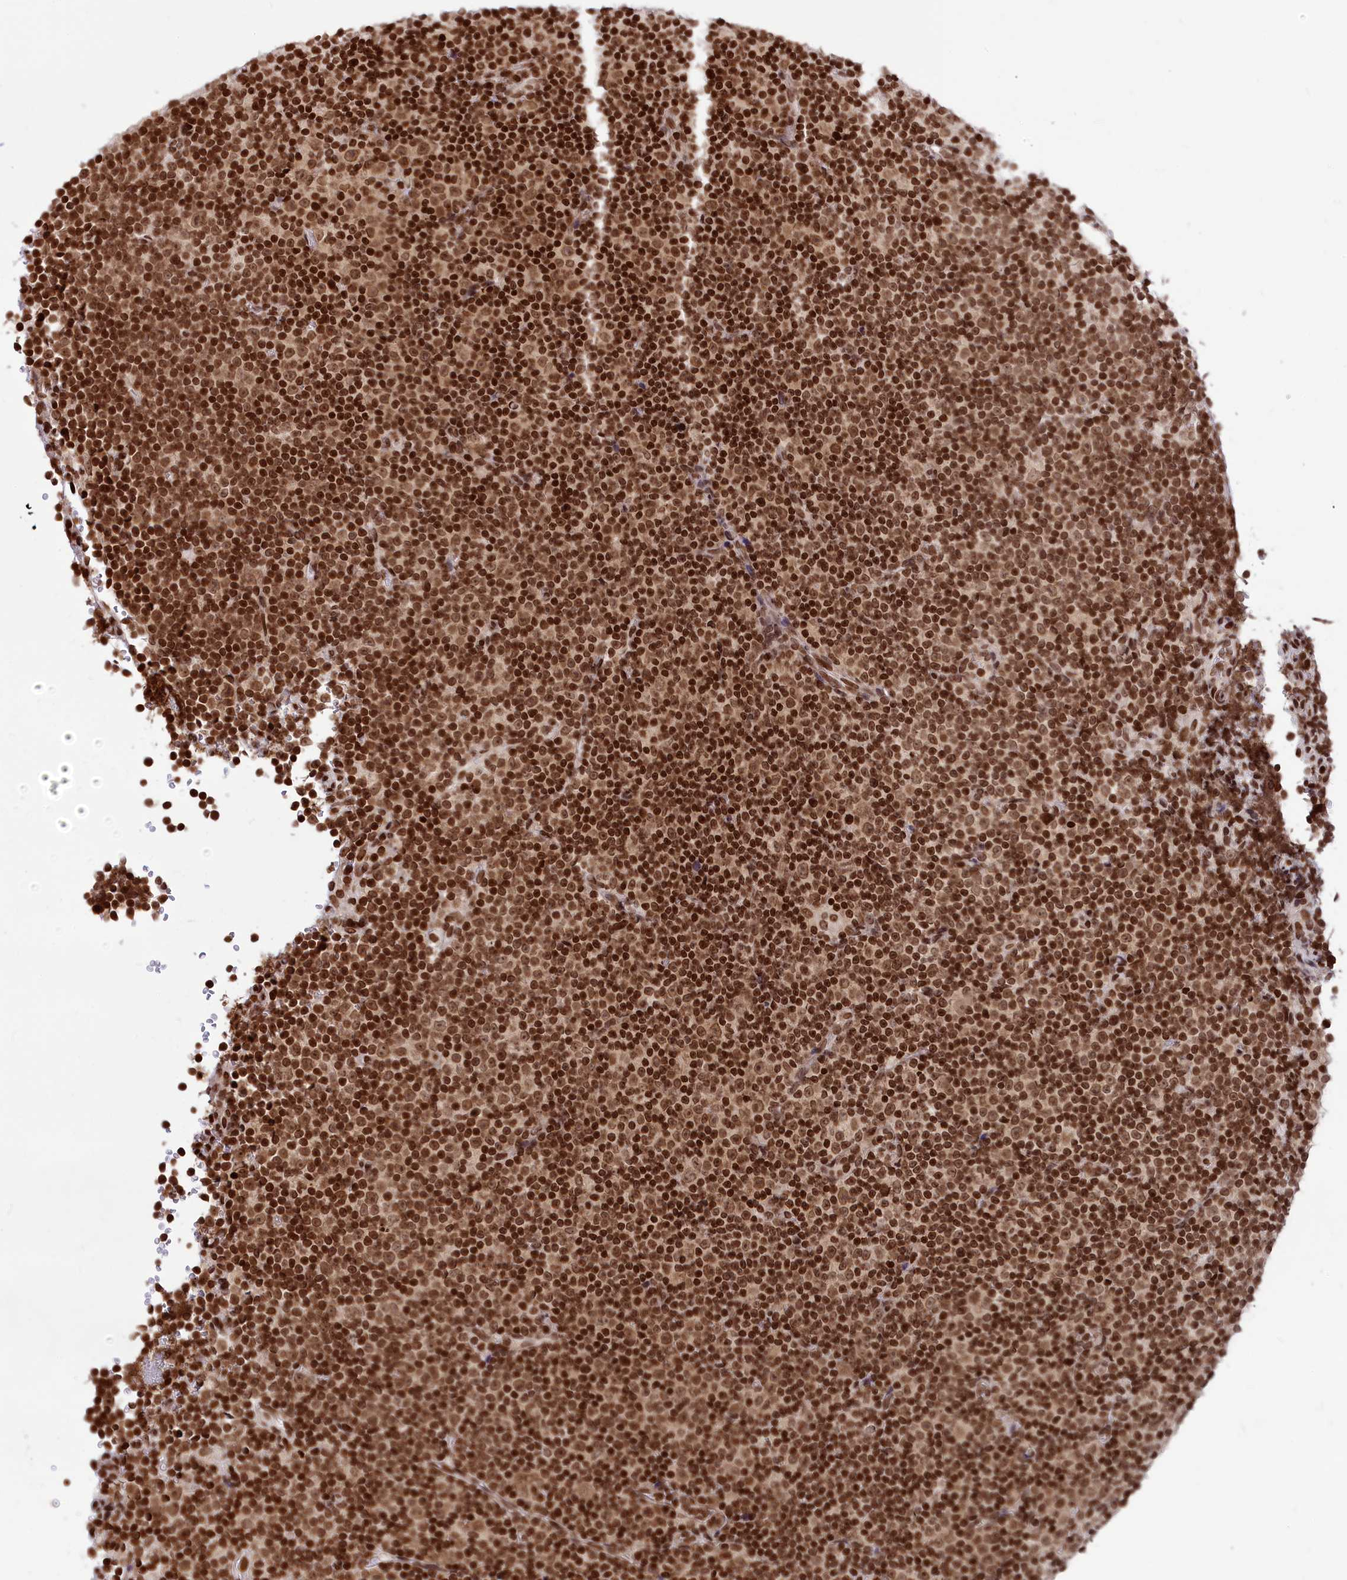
{"staining": {"intensity": "strong", "quantity": ">75%", "location": "nuclear"}, "tissue": "lymphoma", "cell_type": "Tumor cells", "image_type": "cancer", "snomed": [{"axis": "morphology", "description": "Malignant lymphoma, non-Hodgkin's type, Low grade"}, {"axis": "topography", "description": "Lymph node"}], "caption": "DAB immunohistochemical staining of lymphoma reveals strong nuclear protein expression in approximately >75% of tumor cells.", "gene": "TET2", "patient": {"sex": "female", "age": 67}}